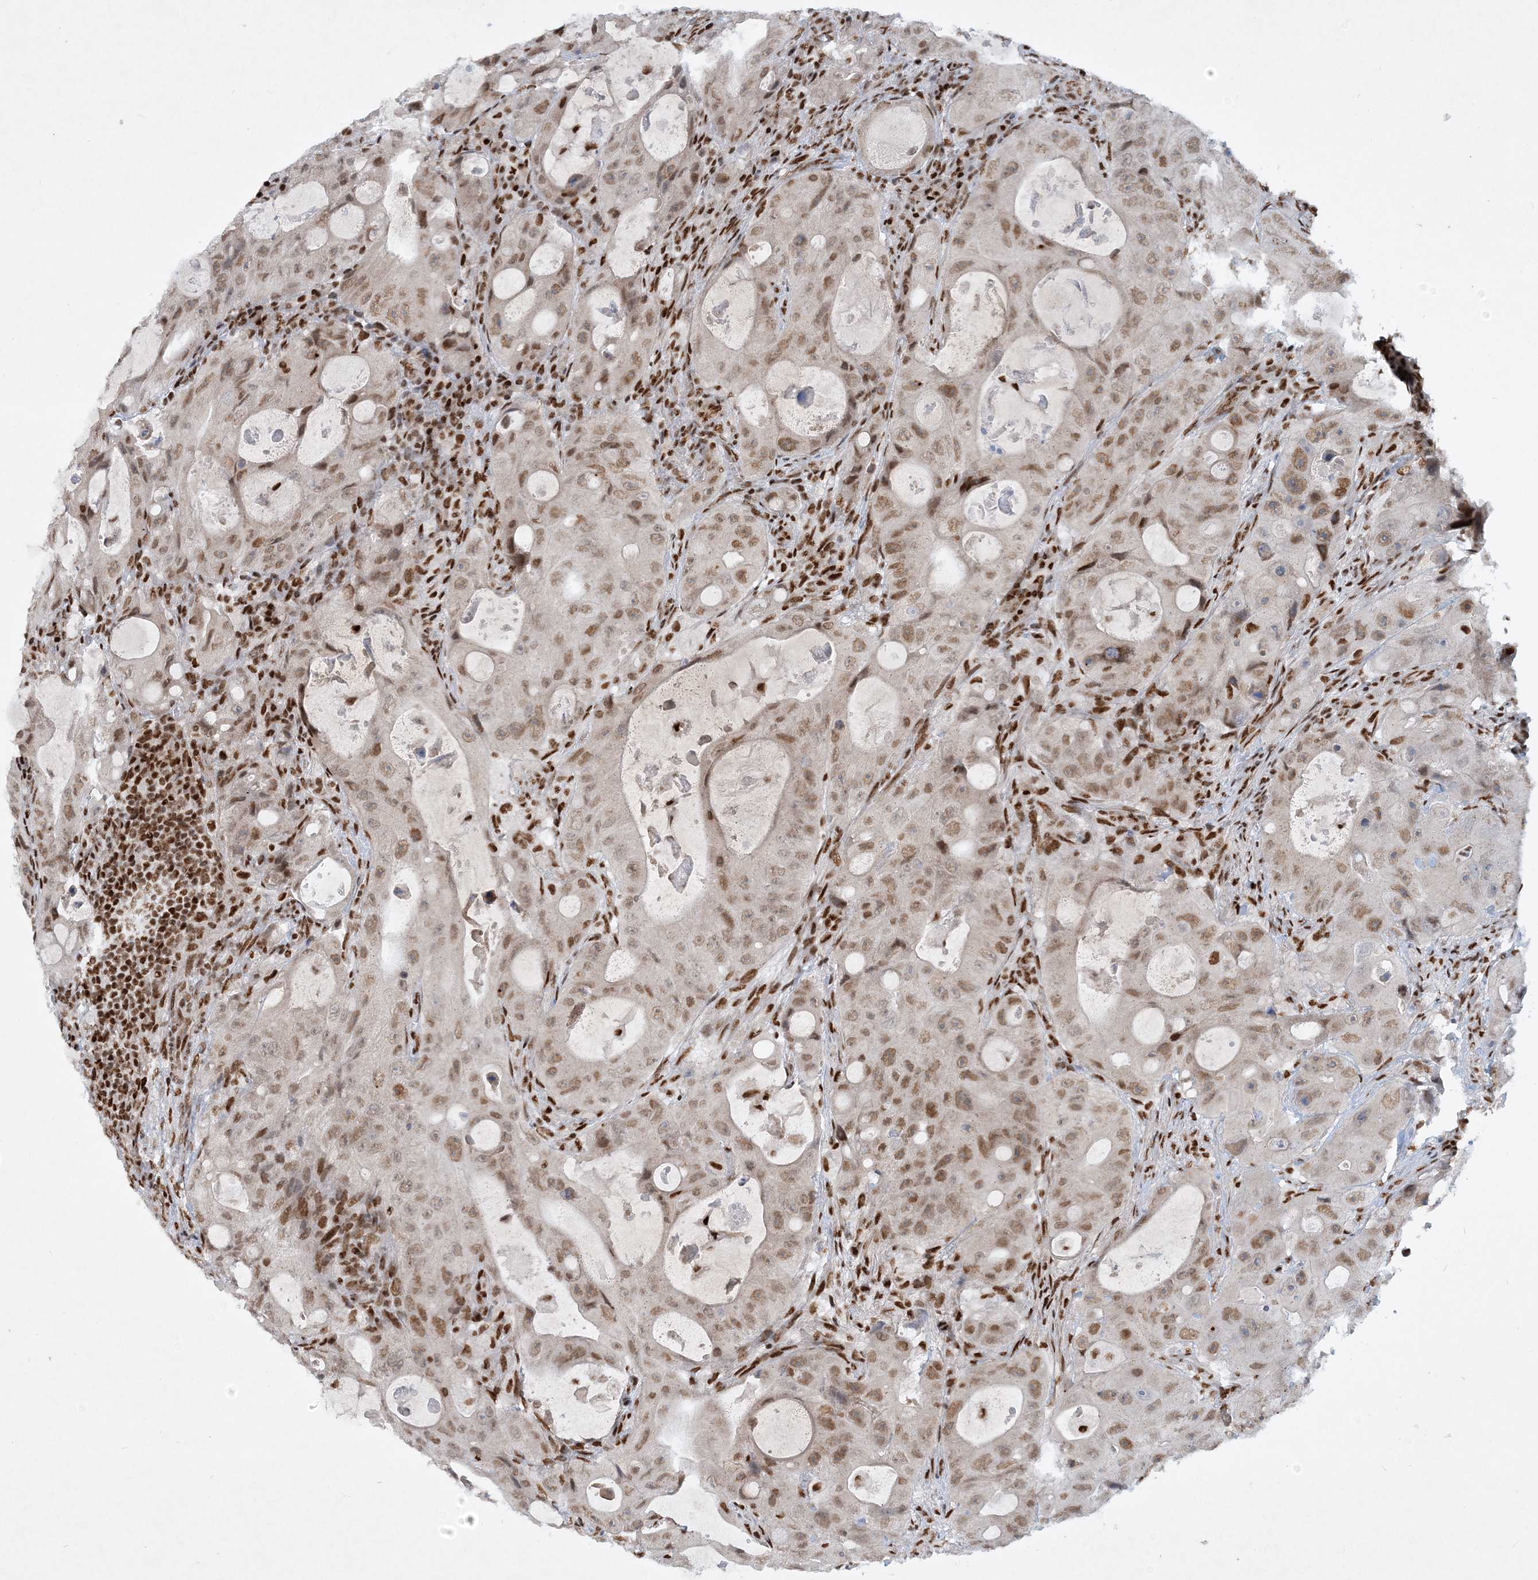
{"staining": {"intensity": "moderate", "quantity": ">75%", "location": "nuclear"}, "tissue": "colorectal cancer", "cell_type": "Tumor cells", "image_type": "cancer", "snomed": [{"axis": "morphology", "description": "Adenocarcinoma, NOS"}, {"axis": "topography", "description": "Colon"}], "caption": "About >75% of tumor cells in human colorectal cancer exhibit moderate nuclear protein staining as visualized by brown immunohistochemical staining.", "gene": "DELE1", "patient": {"sex": "female", "age": 46}}